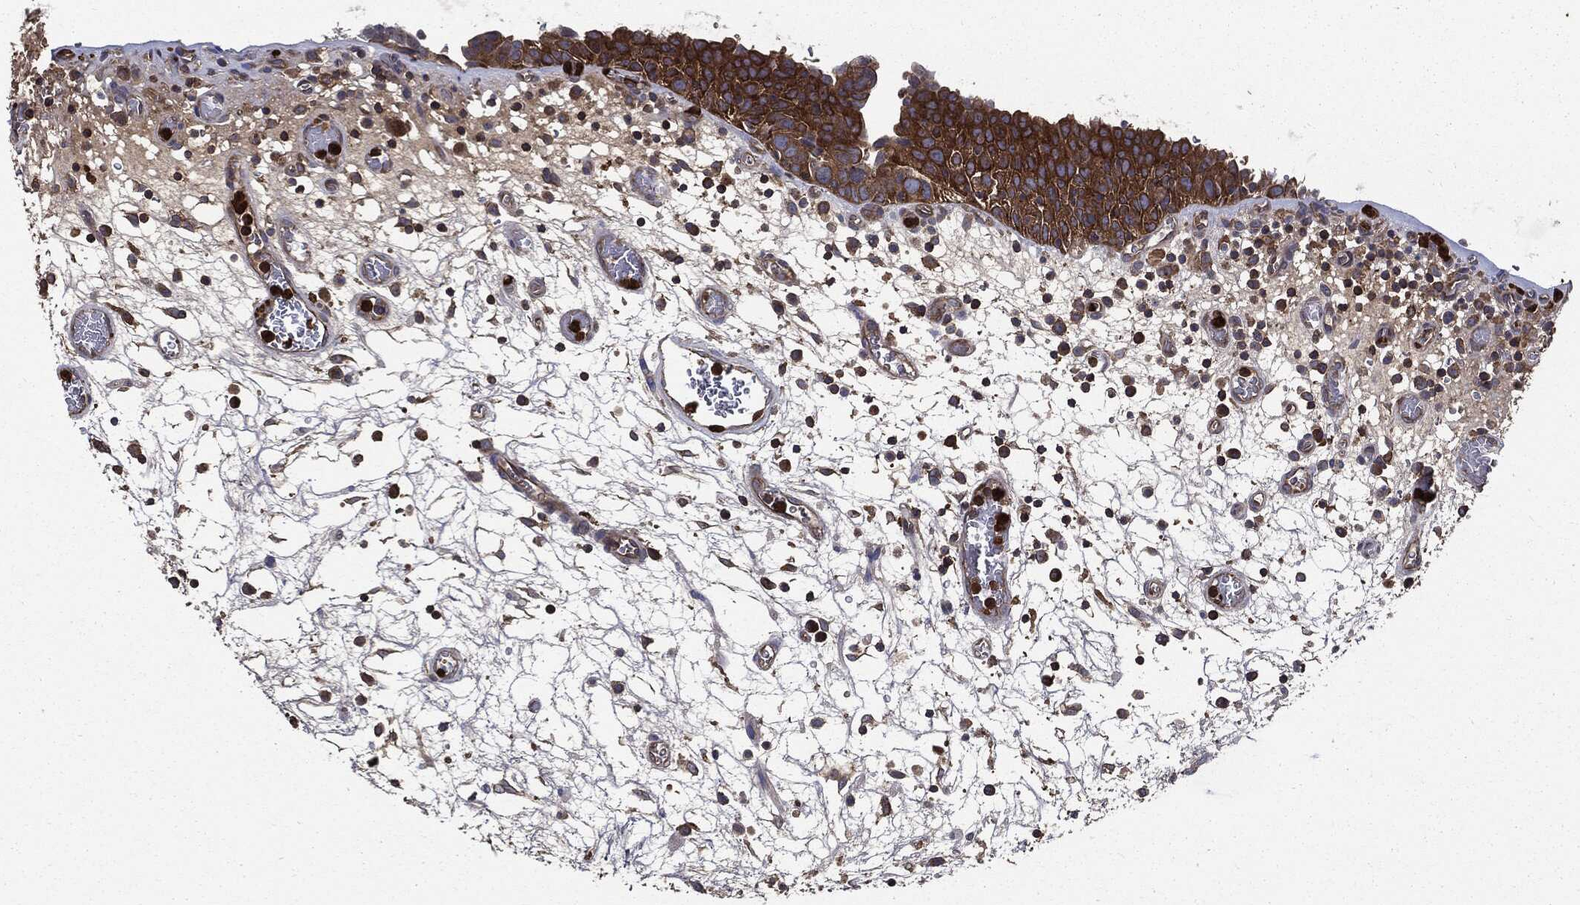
{"staining": {"intensity": "strong", "quantity": "25%-75%", "location": "cytoplasmic/membranous"}, "tissue": "urinary bladder", "cell_type": "Urothelial cells", "image_type": "normal", "snomed": [{"axis": "morphology", "description": "Normal tissue, NOS"}, {"axis": "topography", "description": "Urinary bladder"}], "caption": "High-magnification brightfield microscopy of benign urinary bladder stained with DAB (3,3'-diaminobenzidine) (brown) and counterstained with hematoxylin (blue). urothelial cells exhibit strong cytoplasmic/membranous positivity is present in approximately25%-75% of cells. Using DAB (3,3'-diaminobenzidine) (brown) and hematoxylin (blue) stains, captured at high magnification using brightfield microscopy.", "gene": "PDCD6IP", "patient": {"sex": "male", "age": 37}}